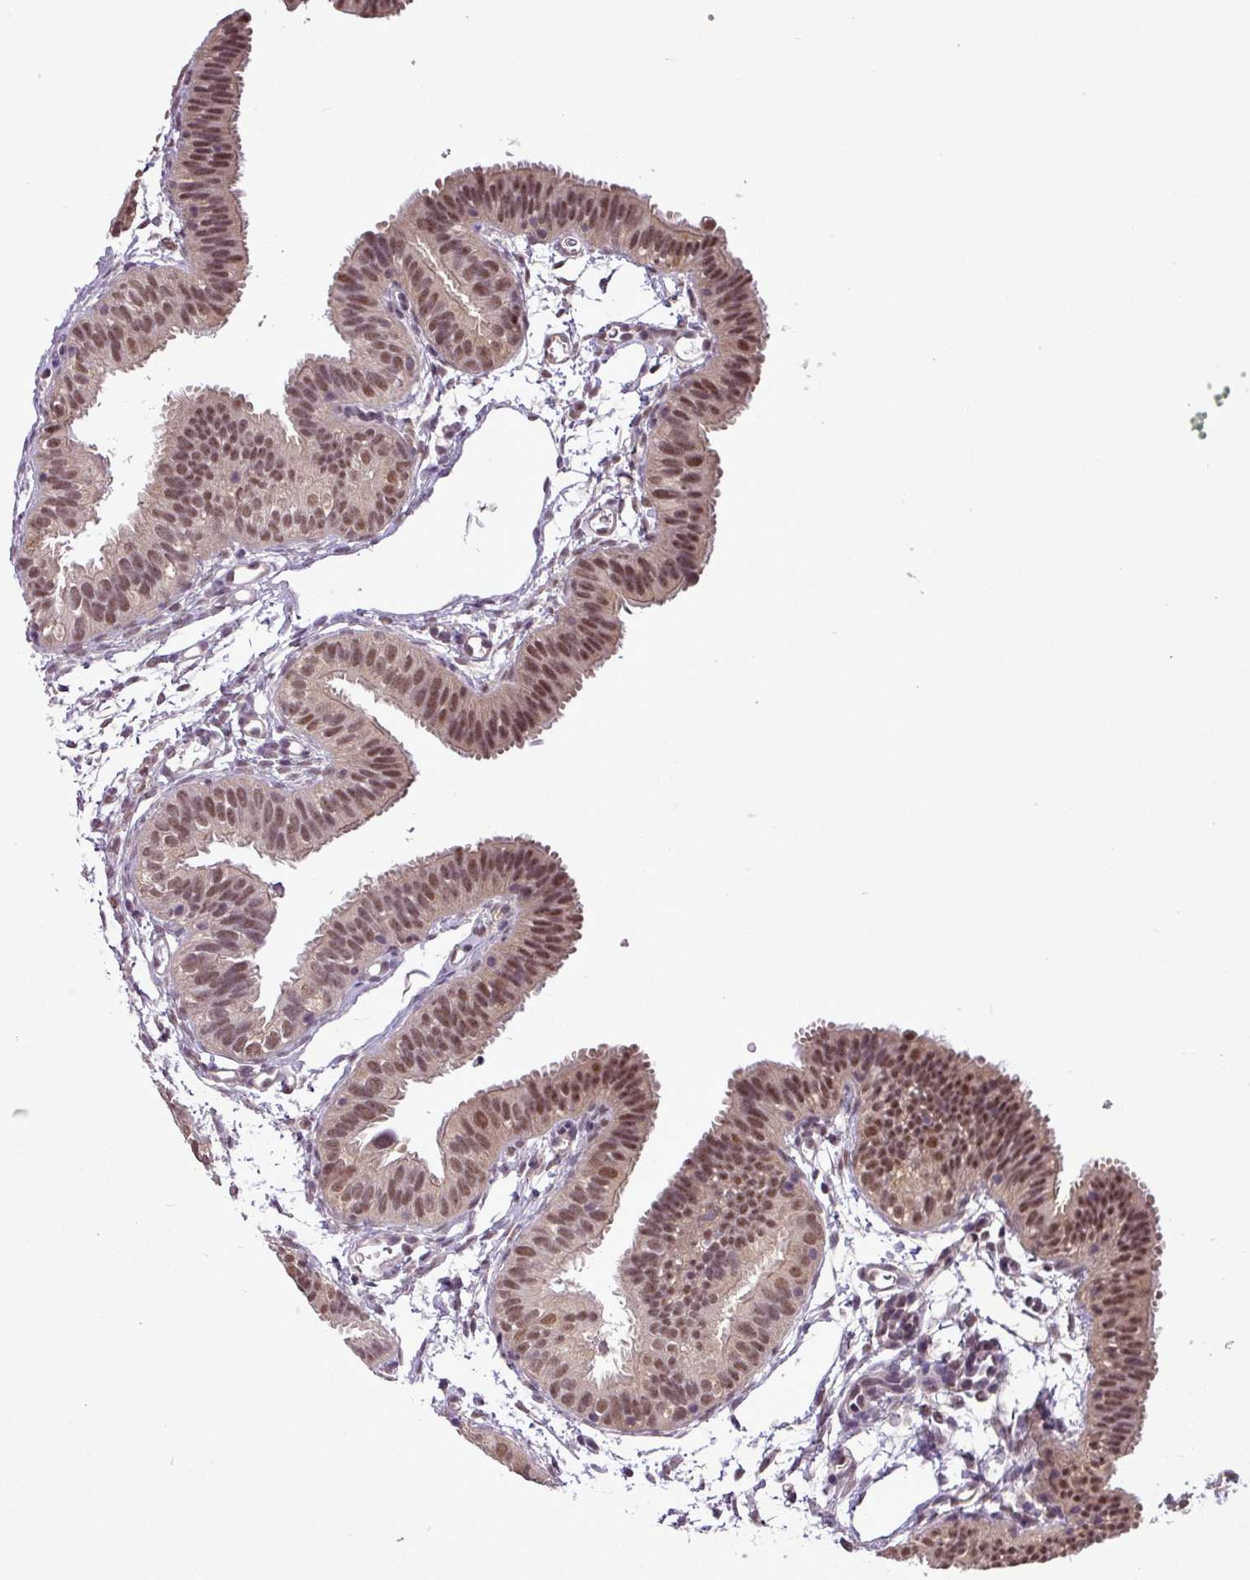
{"staining": {"intensity": "moderate", "quantity": ">75%", "location": "nuclear"}, "tissue": "fallopian tube", "cell_type": "Glandular cells", "image_type": "normal", "snomed": [{"axis": "morphology", "description": "Normal tissue, NOS"}, {"axis": "topography", "description": "Fallopian tube"}], "caption": "Glandular cells display medium levels of moderate nuclear expression in about >75% of cells in normal fallopian tube.", "gene": "MFHAS1", "patient": {"sex": "female", "age": 35}}